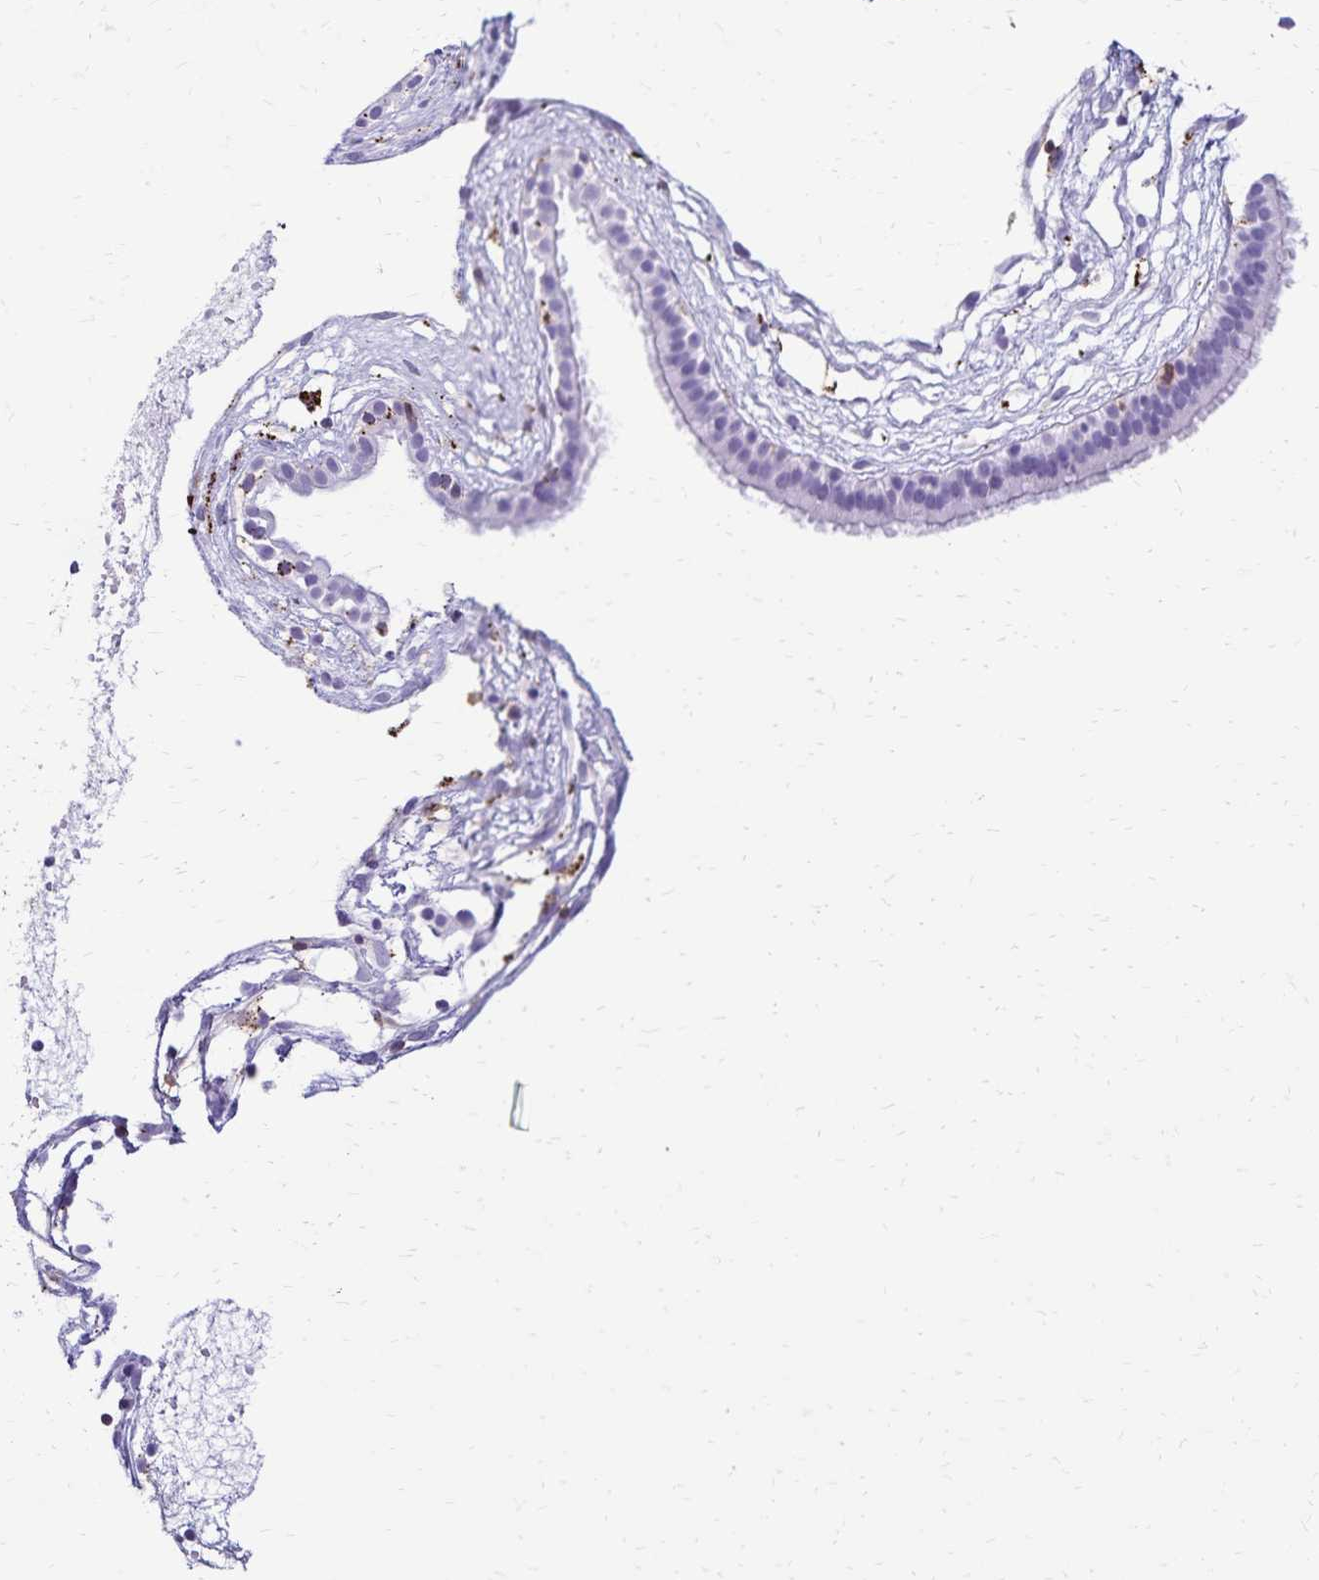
{"staining": {"intensity": "negative", "quantity": "none", "location": "none"}, "tissue": "nasopharynx", "cell_type": "Respiratory epithelial cells", "image_type": "normal", "snomed": [{"axis": "morphology", "description": "Normal tissue, NOS"}, {"axis": "topography", "description": "Nasopharynx"}], "caption": "Image shows no significant protein staining in respiratory epithelial cells of benign nasopharynx. (DAB immunohistochemistry with hematoxylin counter stain).", "gene": "CD27", "patient": {"sex": "male", "age": 24}}